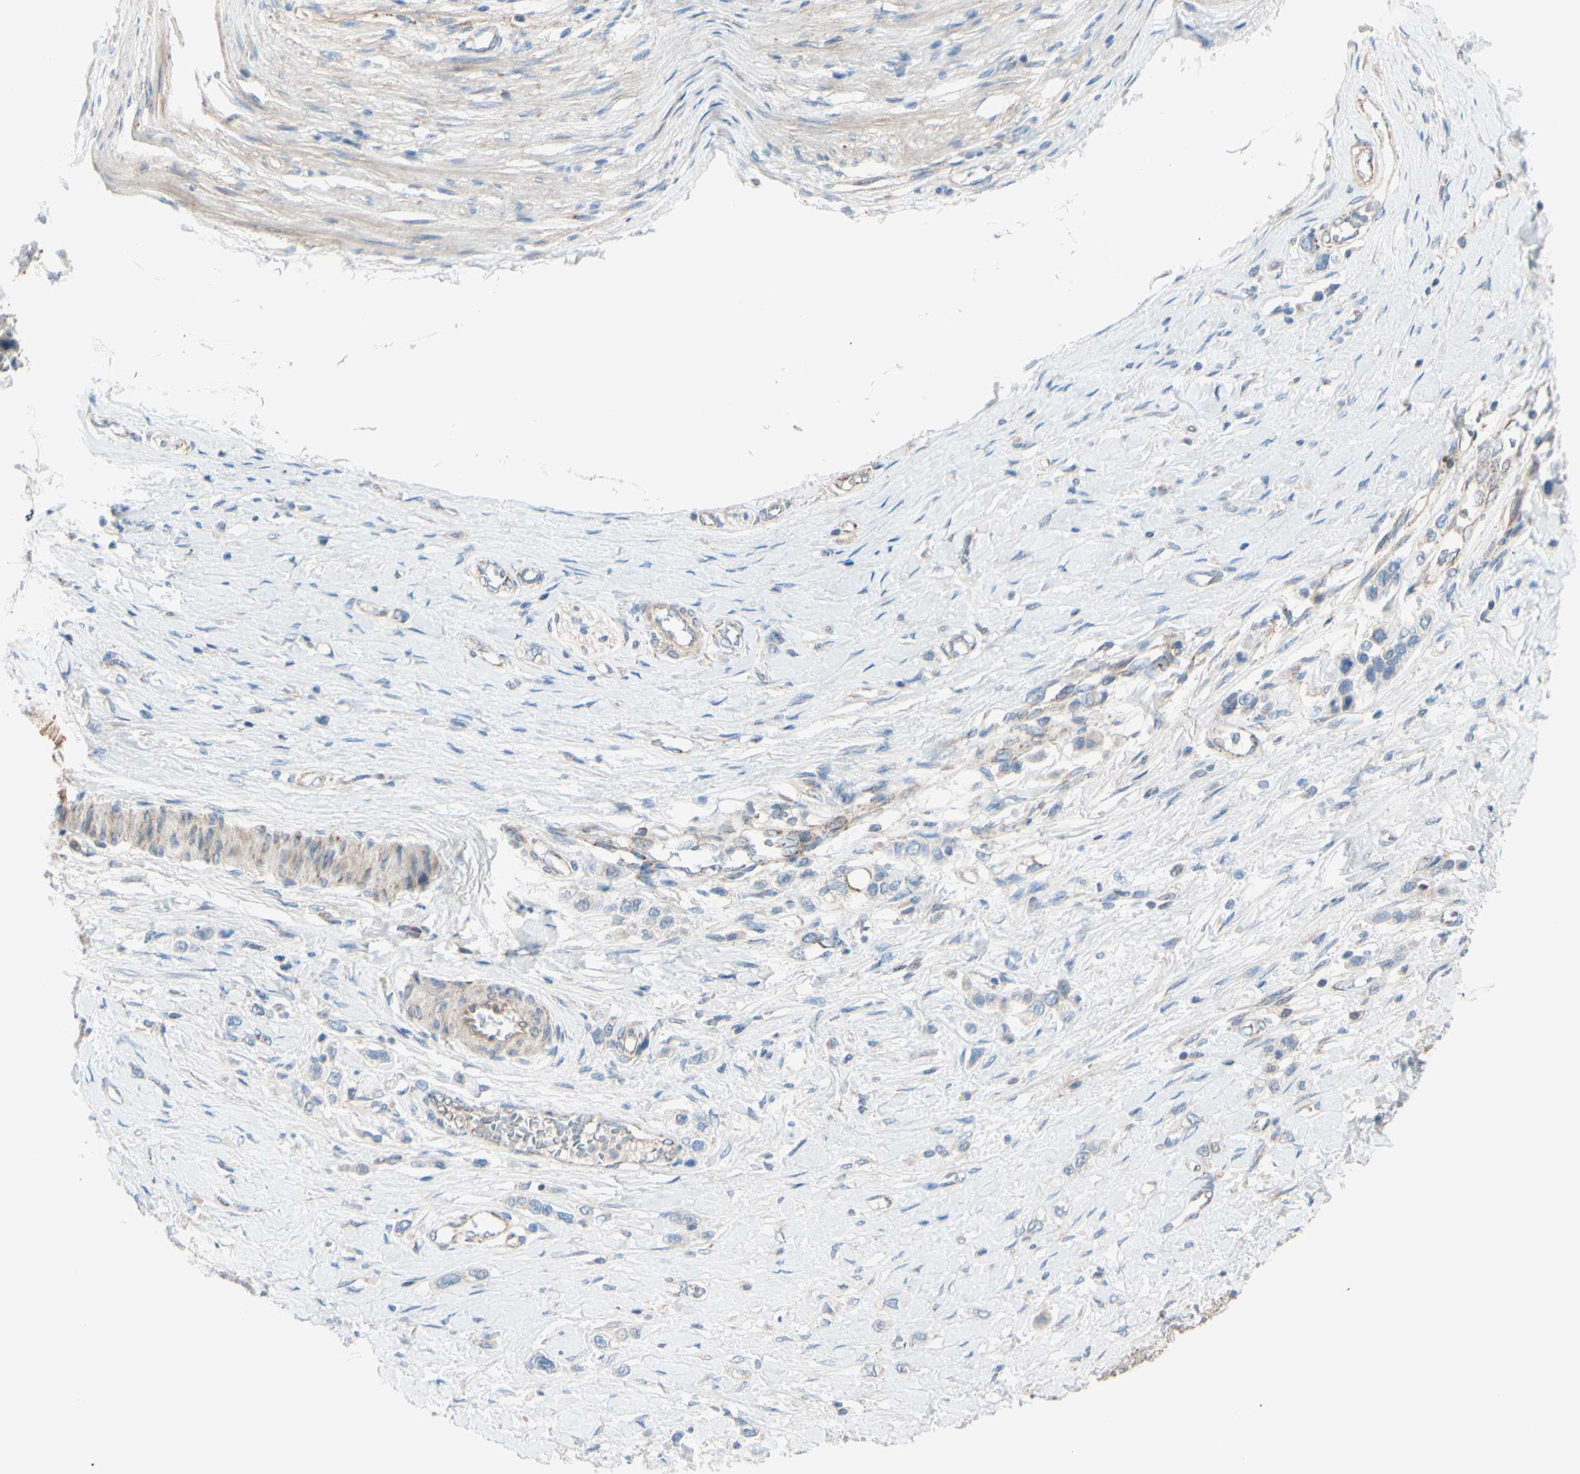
{"staining": {"intensity": "weak", "quantity": ">75%", "location": "none"}, "tissue": "stomach cancer", "cell_type": "Tumor cells", "image_type": "cancer", "snomed": [{"axis": "morphology", "description": "Normal tissue, NOS"}, {"axis": "morphology", "description": "Adenocarcinoma, NOS"}, {"axis": "topography", "description": "Stomach, upper"}, {"axis": "topography", "description": "Stomach"}], "caption": "Immunohistochemical staining of stomach cancer exhibits low levels of weak None protein expression in approximately >75% of tumor cells. (DAB IHC with brightfield microscopy, high magnification).", "gene": "EPHA3", "patient": {"sex": "female", "age": 65}}